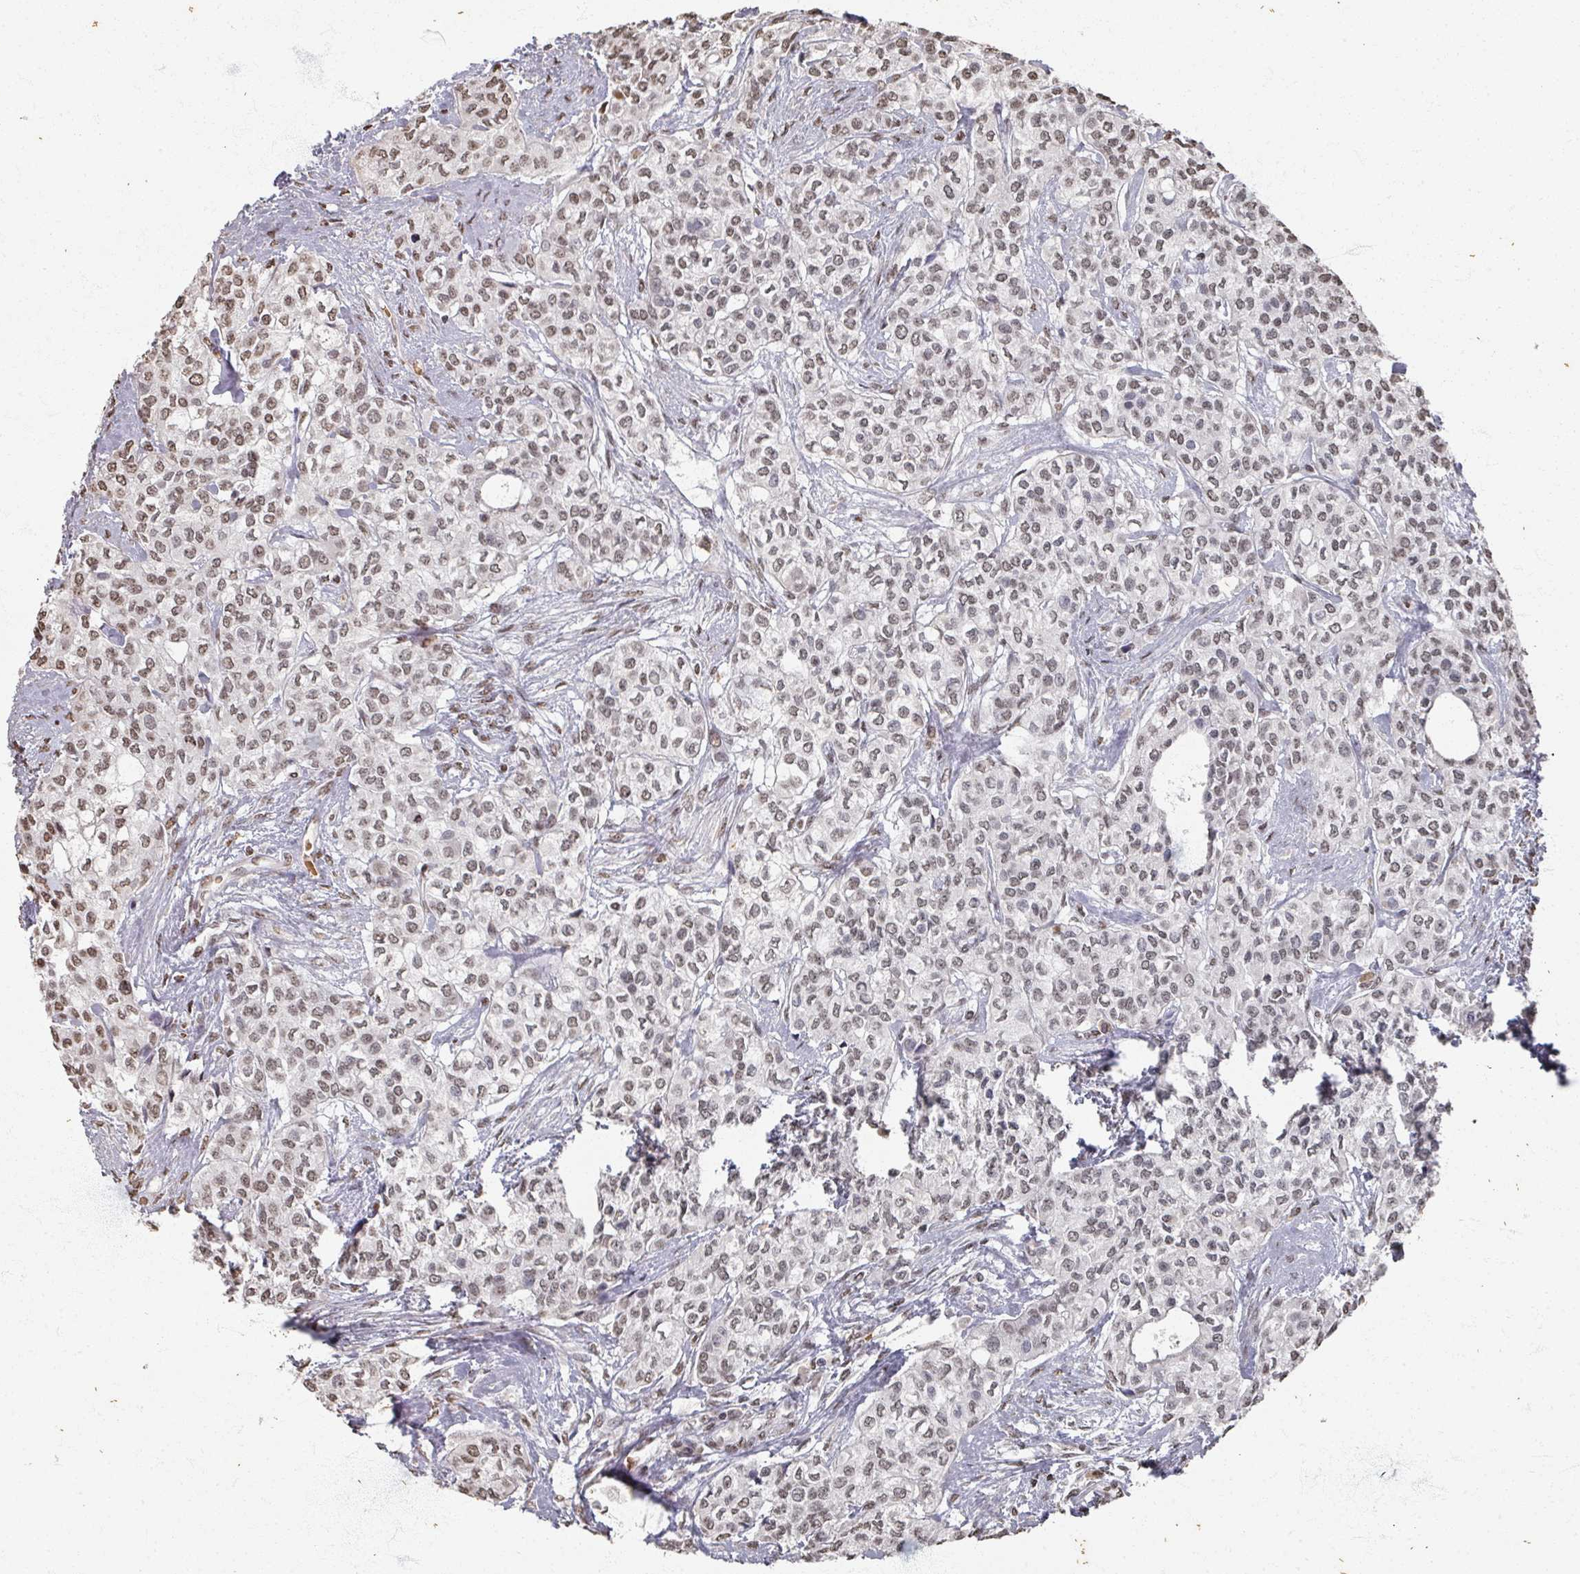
{"staining": {"intensity": "weak", "quantity": ">75%", "location": "nuclear"}, "tissue": "head and neck cancer", "cell_type": "Tumor cells", "image_type": "cancer", "snomed": [{"axis": "morphology", "description": "Adenocarcinoma, NOS"}, {"axis": "topography", "description": "Head-Neck"}], "caption": "Brown immunohistochemical staining in head and neck cancer (adenocarcinoma) displays weak nuclear staining in about >75% of tumor cells.", "gene": "DCUN1D5", "patient": {"sex": "male", "age": 81}}